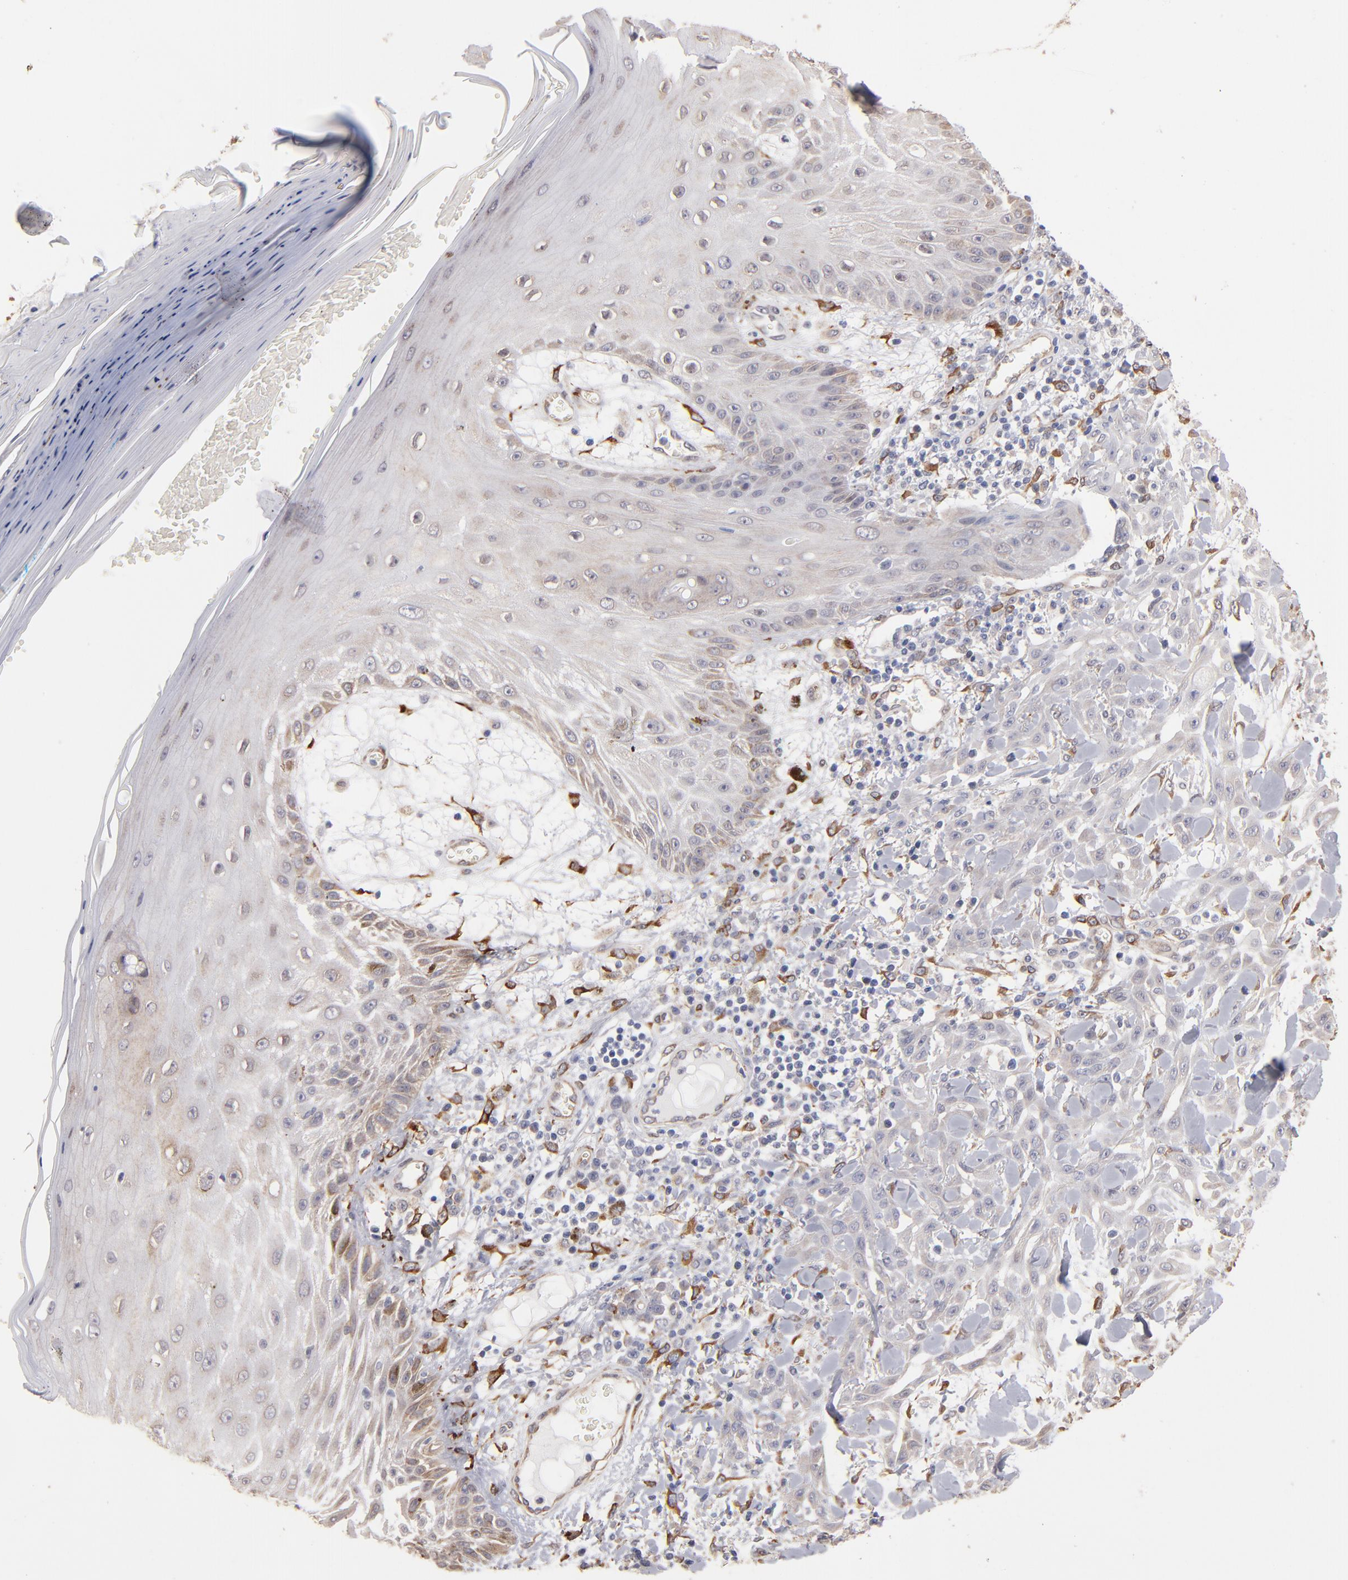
{"staining": {"intensity": "weak", "quantity": ">75%", "location": "cytoplasmic/membranous"}, "tissue": "skin cancer", "cell_type": "Tumor cells", "image_type": "cancer", "snomed": [{"axis": "morphology", "description": "Squamous cell carcinoma, NOS"}, {"axis": "topography", "description": "Skin"}], "caption": "Protein staining by immunohistochemistry (IHC) exhibits weak cytoplasmic/membranous expression in approximately >75% of tumor cells in skin squamous cell carcinoma.", "gene": "PGRMC1", "patient": {"sex": "male", "age": 24}}